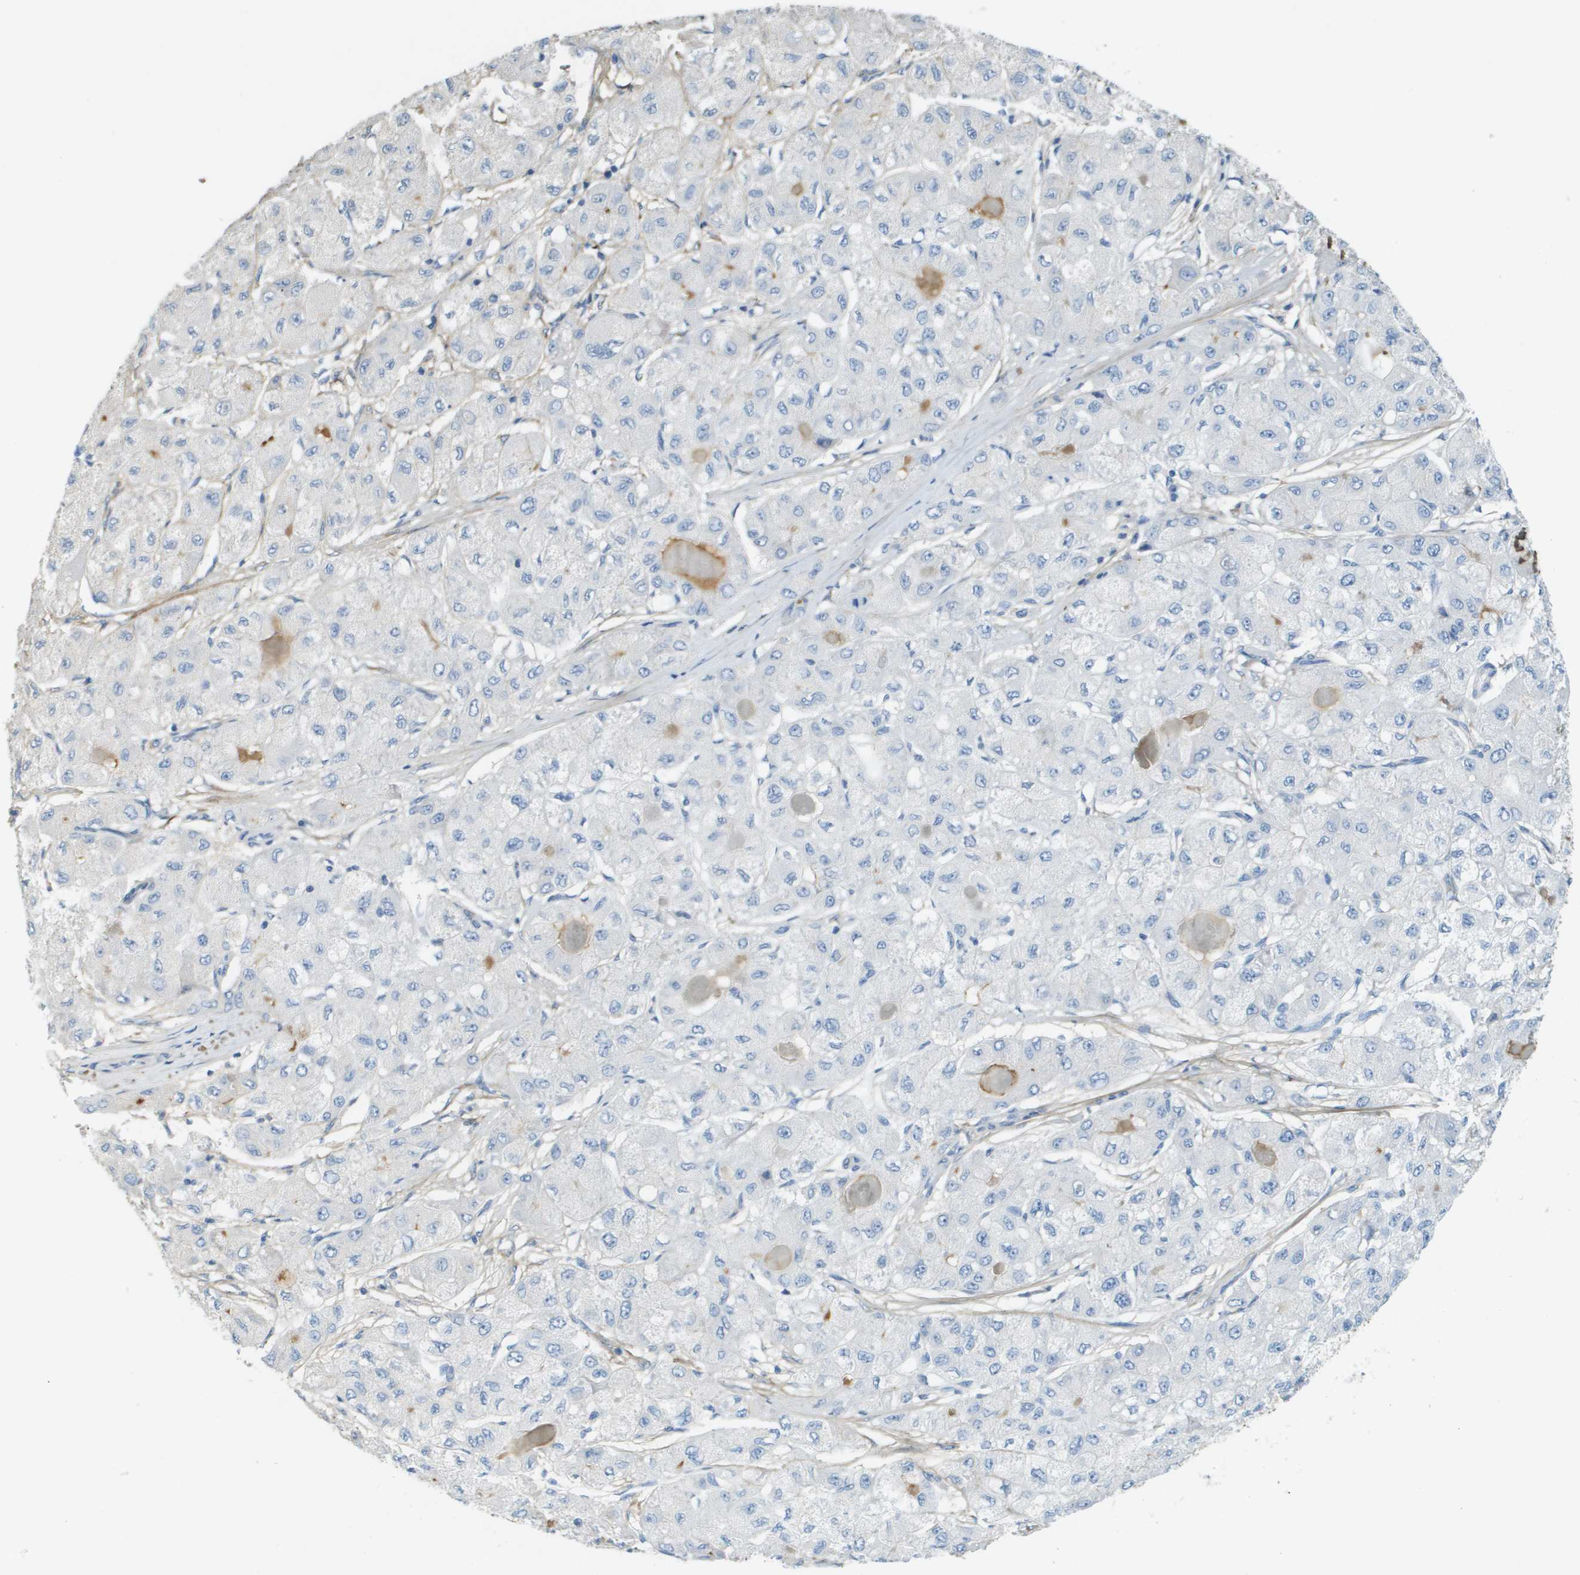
{"staining": {"intensity": "negative", "quantity": "none", "location": "none"}, "tissue": "liver cancer", "cell_type": "Tumor cells", "image_type": "cancer", "snomed": [{"axis": "morphology", "description": "Carcinoma, Hepatocellular, NOS"}, {"axis": "topography", "description": "Liver"}], "caption": "Immunohistochemical staining of human liver cancer (hepatocellular carcinoma) exhibits no significant expression in tumor cells. Brightfield microscopy of immunohistochemistry (IHC) stained with DAB (brown) and hematoxylin (blue), captured at high magnification.", "gene": "DCN", "patient": {"sex": "male", "age": 80}}